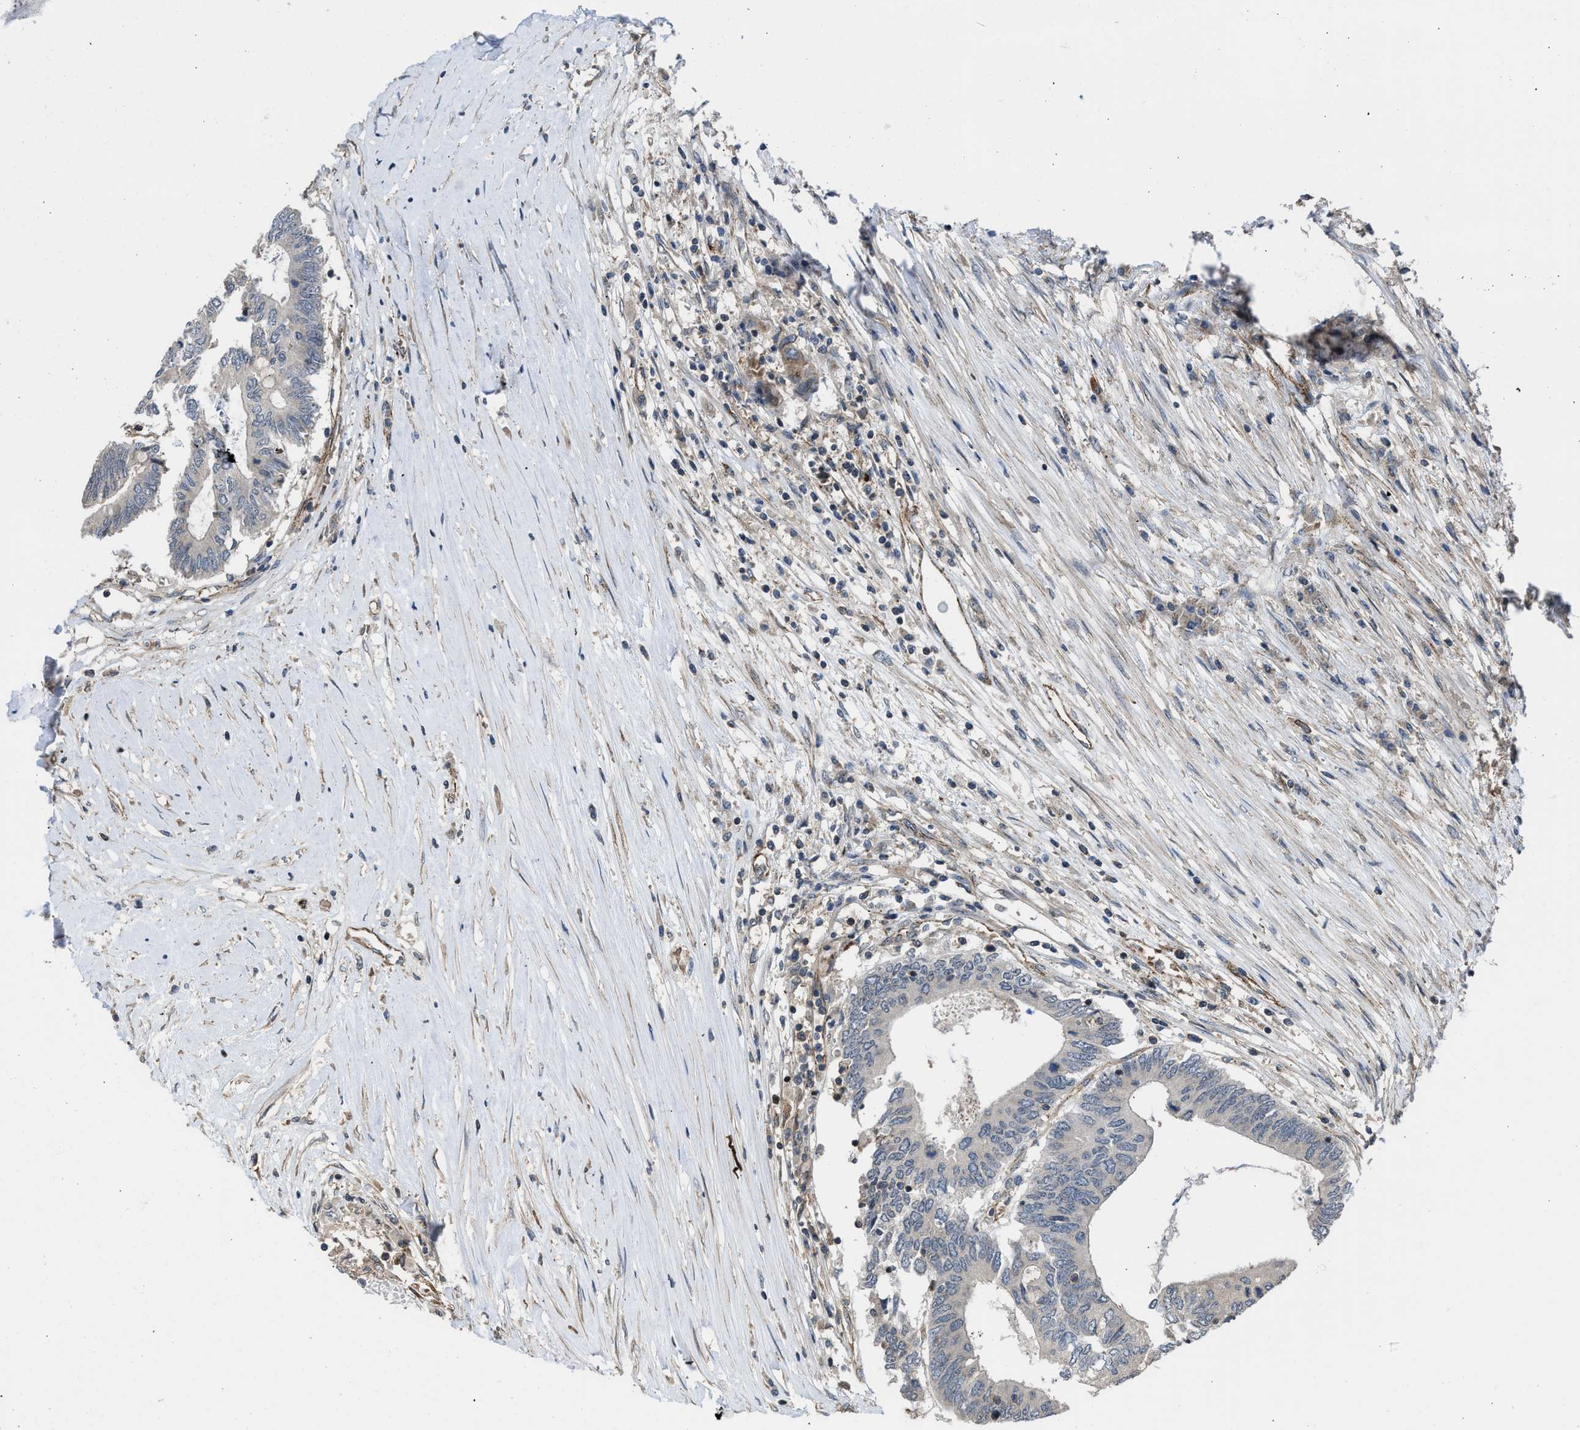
{"staining": {"intensity": "negative", "quantity": "none", "location": "none"}, "tissue": "colorectal cancer", "cell_type": "Tumor cells", "image_type": "cancer", "snomed": [{"axis": "morphology", "description": "Adenocarcinoma, NOS"}, {"axis": "topography", "description": "Rectum"}], "caption": "High magnification brightfield microscopy of colorectal cancer stained with DAB (brown) and counterstained with hematoxylin (blue): tumor cells show no significant staining.", "gene": "GPATCH2L", "patient": {"sex": "male", "age": 63}}